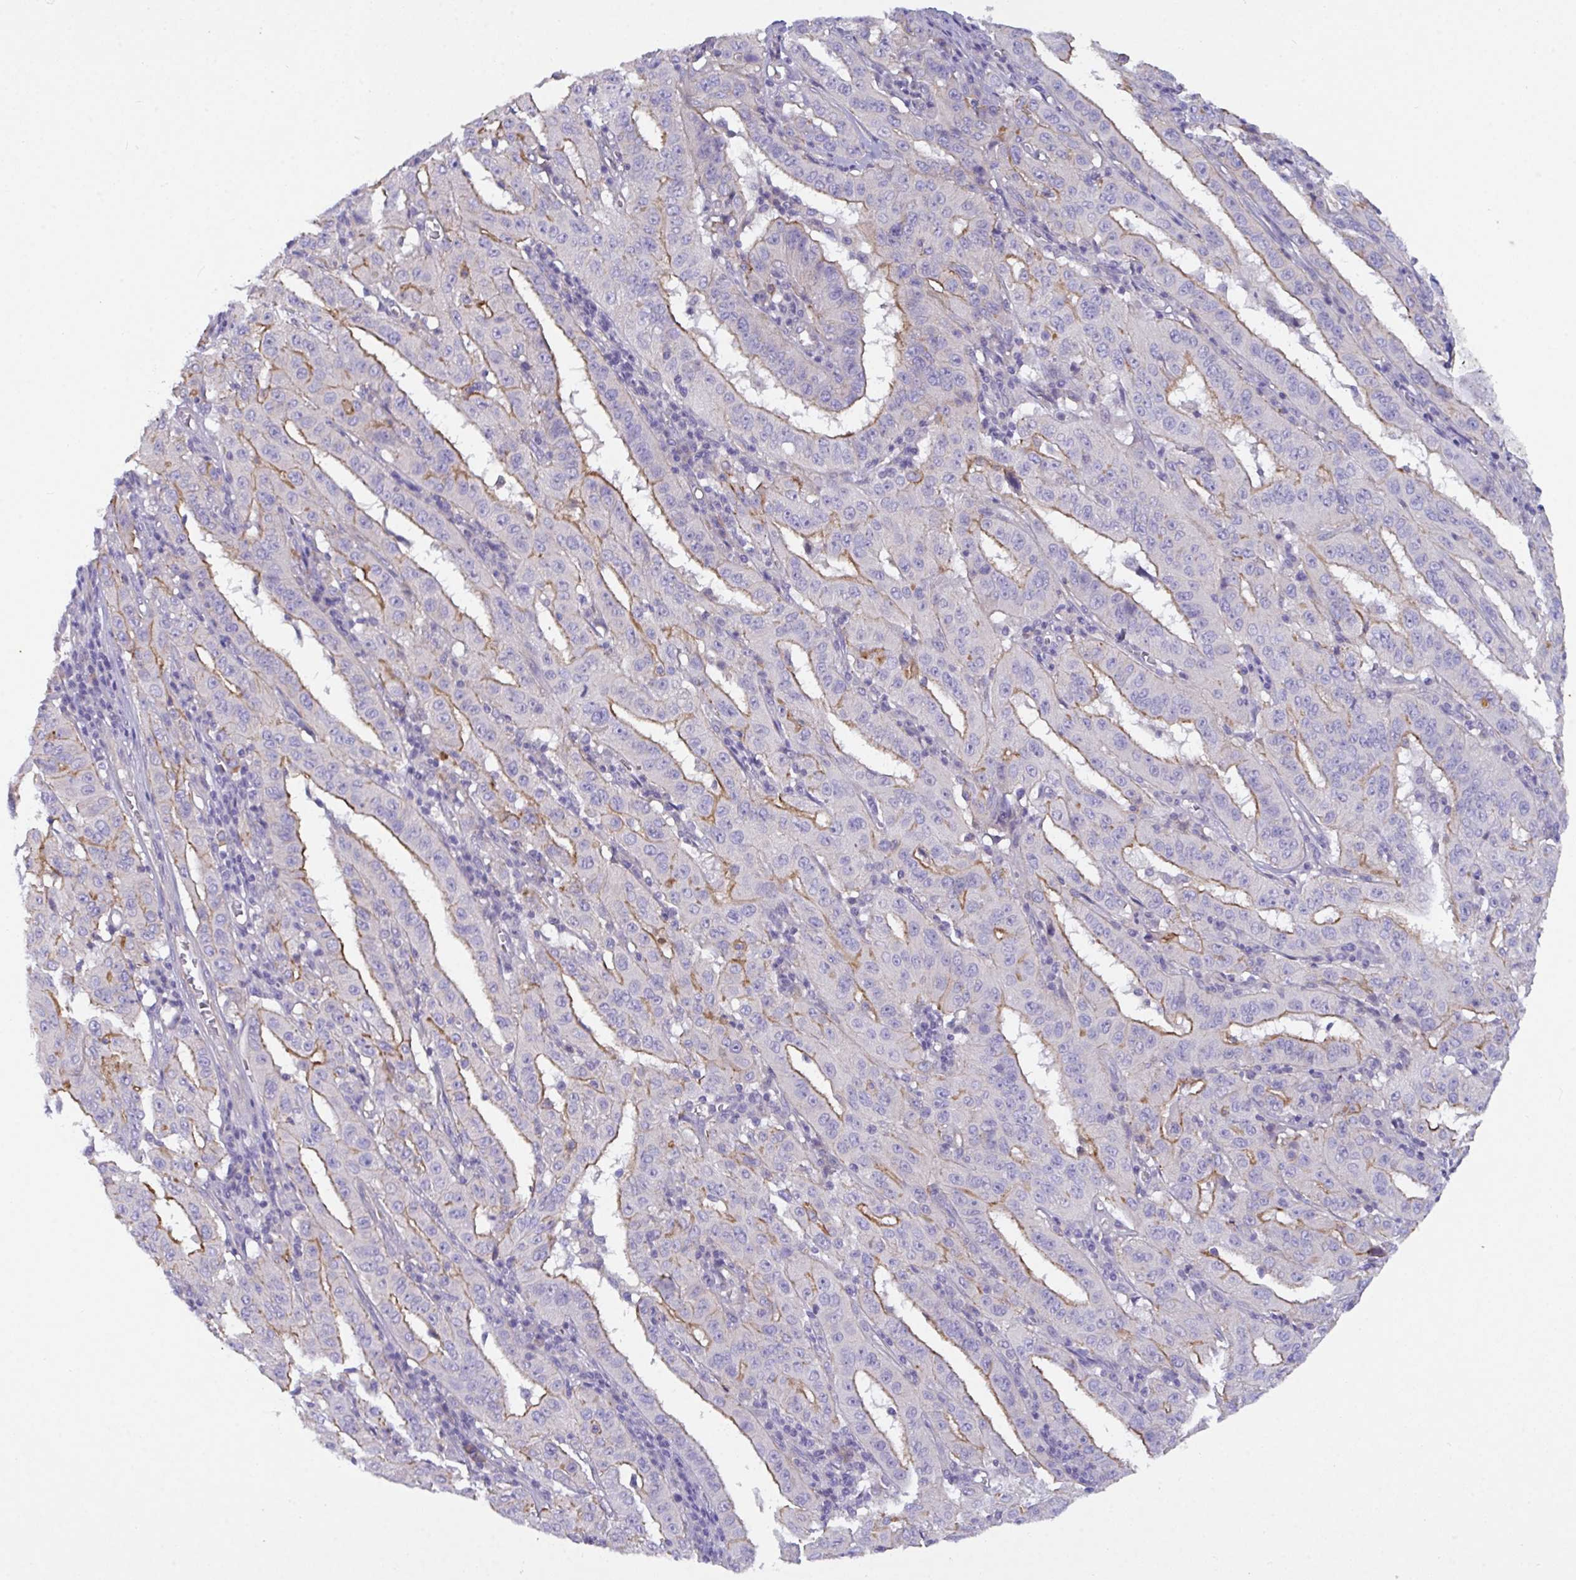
{"staining": {"intensity": "moderate", "quantity": "25%-75%", "location": "cytoplasmic/membranous"}, "tissue": "pancreatic cancer", "cell_type": "Tumor cells", "image_type": "cancer", "snomed": [{"axis": "morphology", "description": "Adenocarcinoma, NOS"}, {"axis": "topography", "description": "Pancreas"}], "caption": "IHC photomicrograph of neoplastic tissue: pancreatic cancer stained using immunohistochemistry shows medium levels of moderate protein expression localized specifically in the cytoplasmic/membranous of tumor cells, appearing as a cytoplasmic/membranous brown color.", "gene": "SLC66A1", "patient": {"sex": "male", "age": 63}}